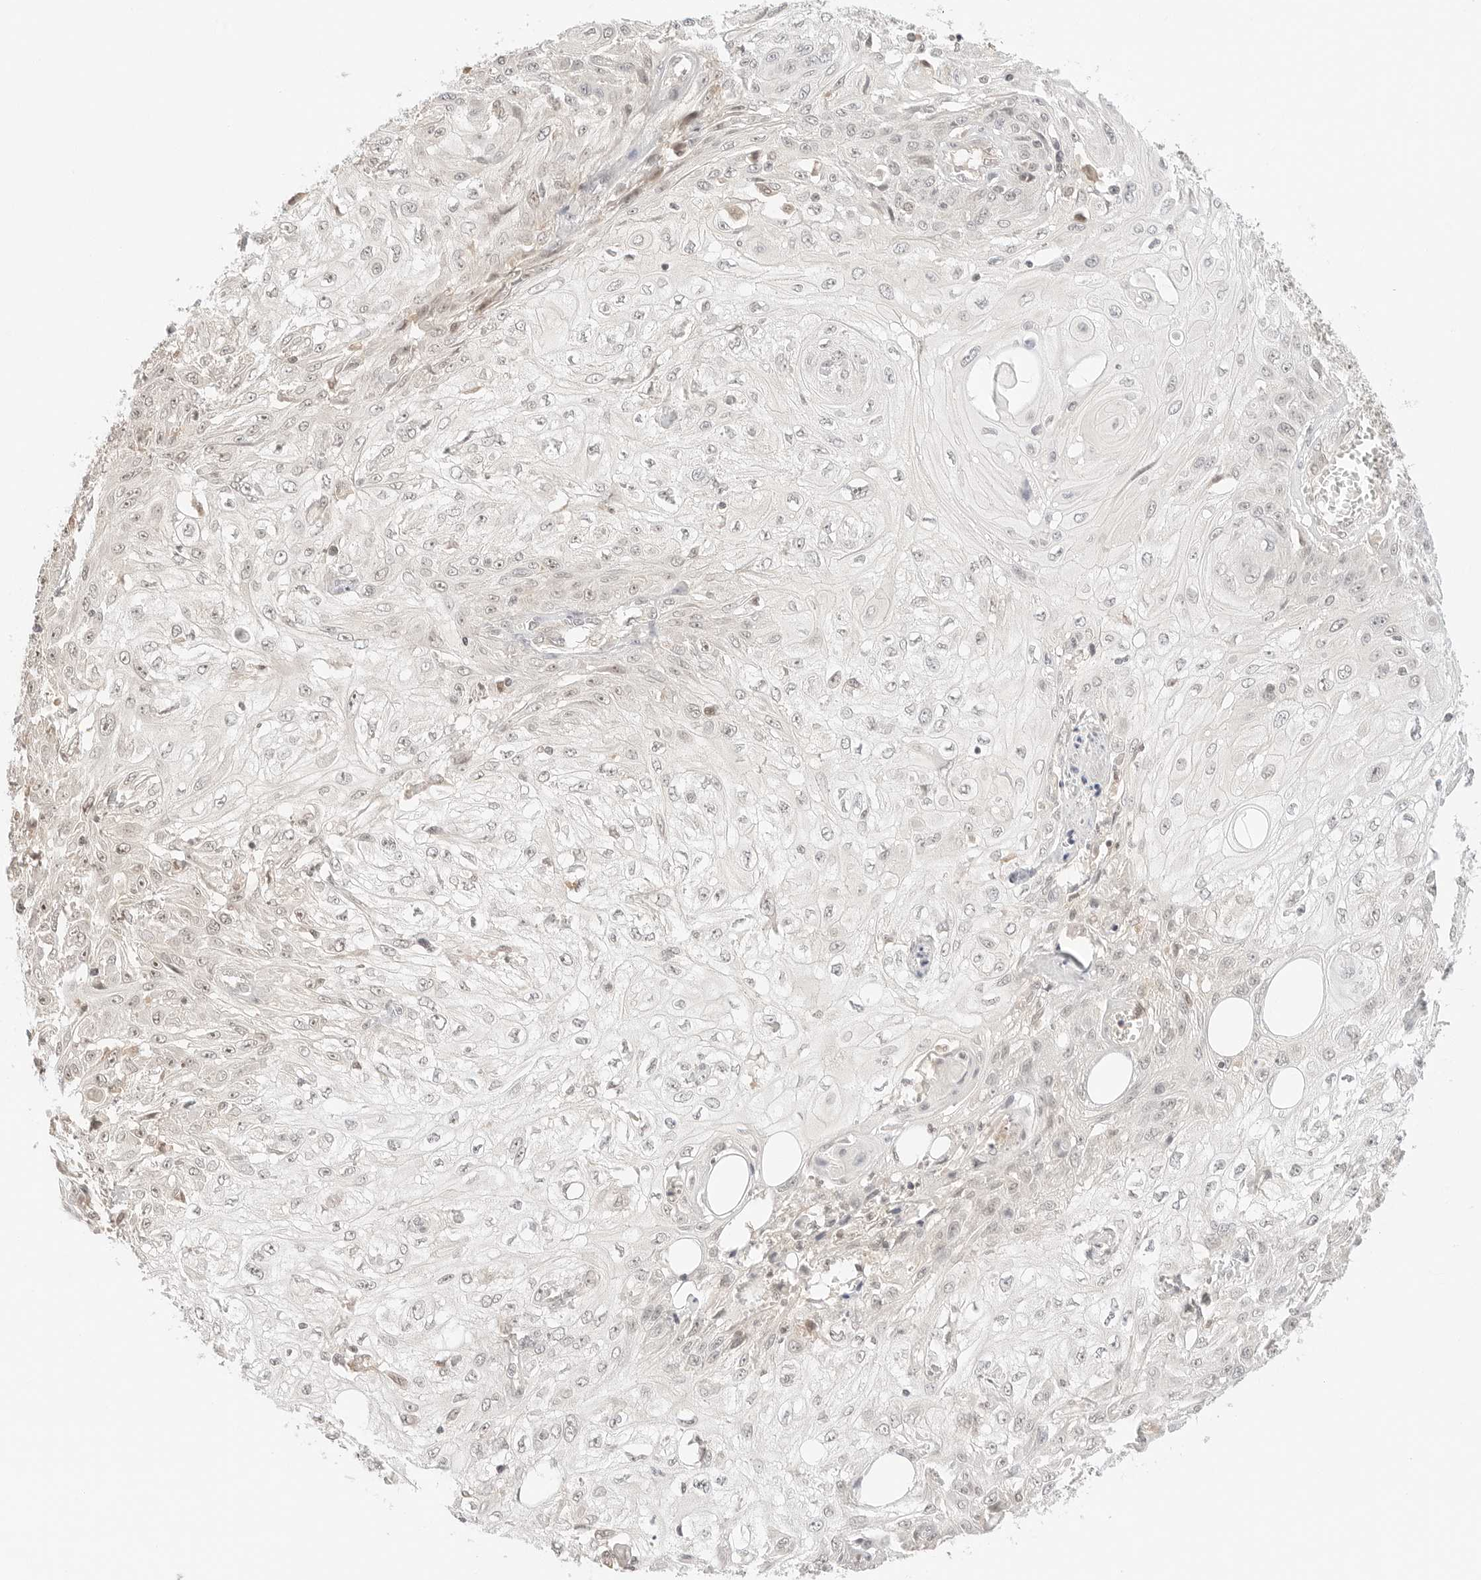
{"staining": {"intensity": "weak", "quantity": "<25%", "location": "nuclear"}, "tissue": "skin cancer", "cell_type": "Tumor cells", "image_type": "cancer", "snomed": [{"axis": "morphology", "description": "Squamous cell carcinoma, NOS"}, {"axis": "morphology", "description": "Squamous cell carcinoma, metastatic, NOS"}, {"axis": "topography", "description": "Skin"}, {"axis": "topography", "description": "Lymph node"}], "caption": "Skin cancer was stained to show a protein in brown. There is no significant staining in tumor cells.", "gene": "RPS6KL1", "patient": {"sex": "male", "age": 75}}